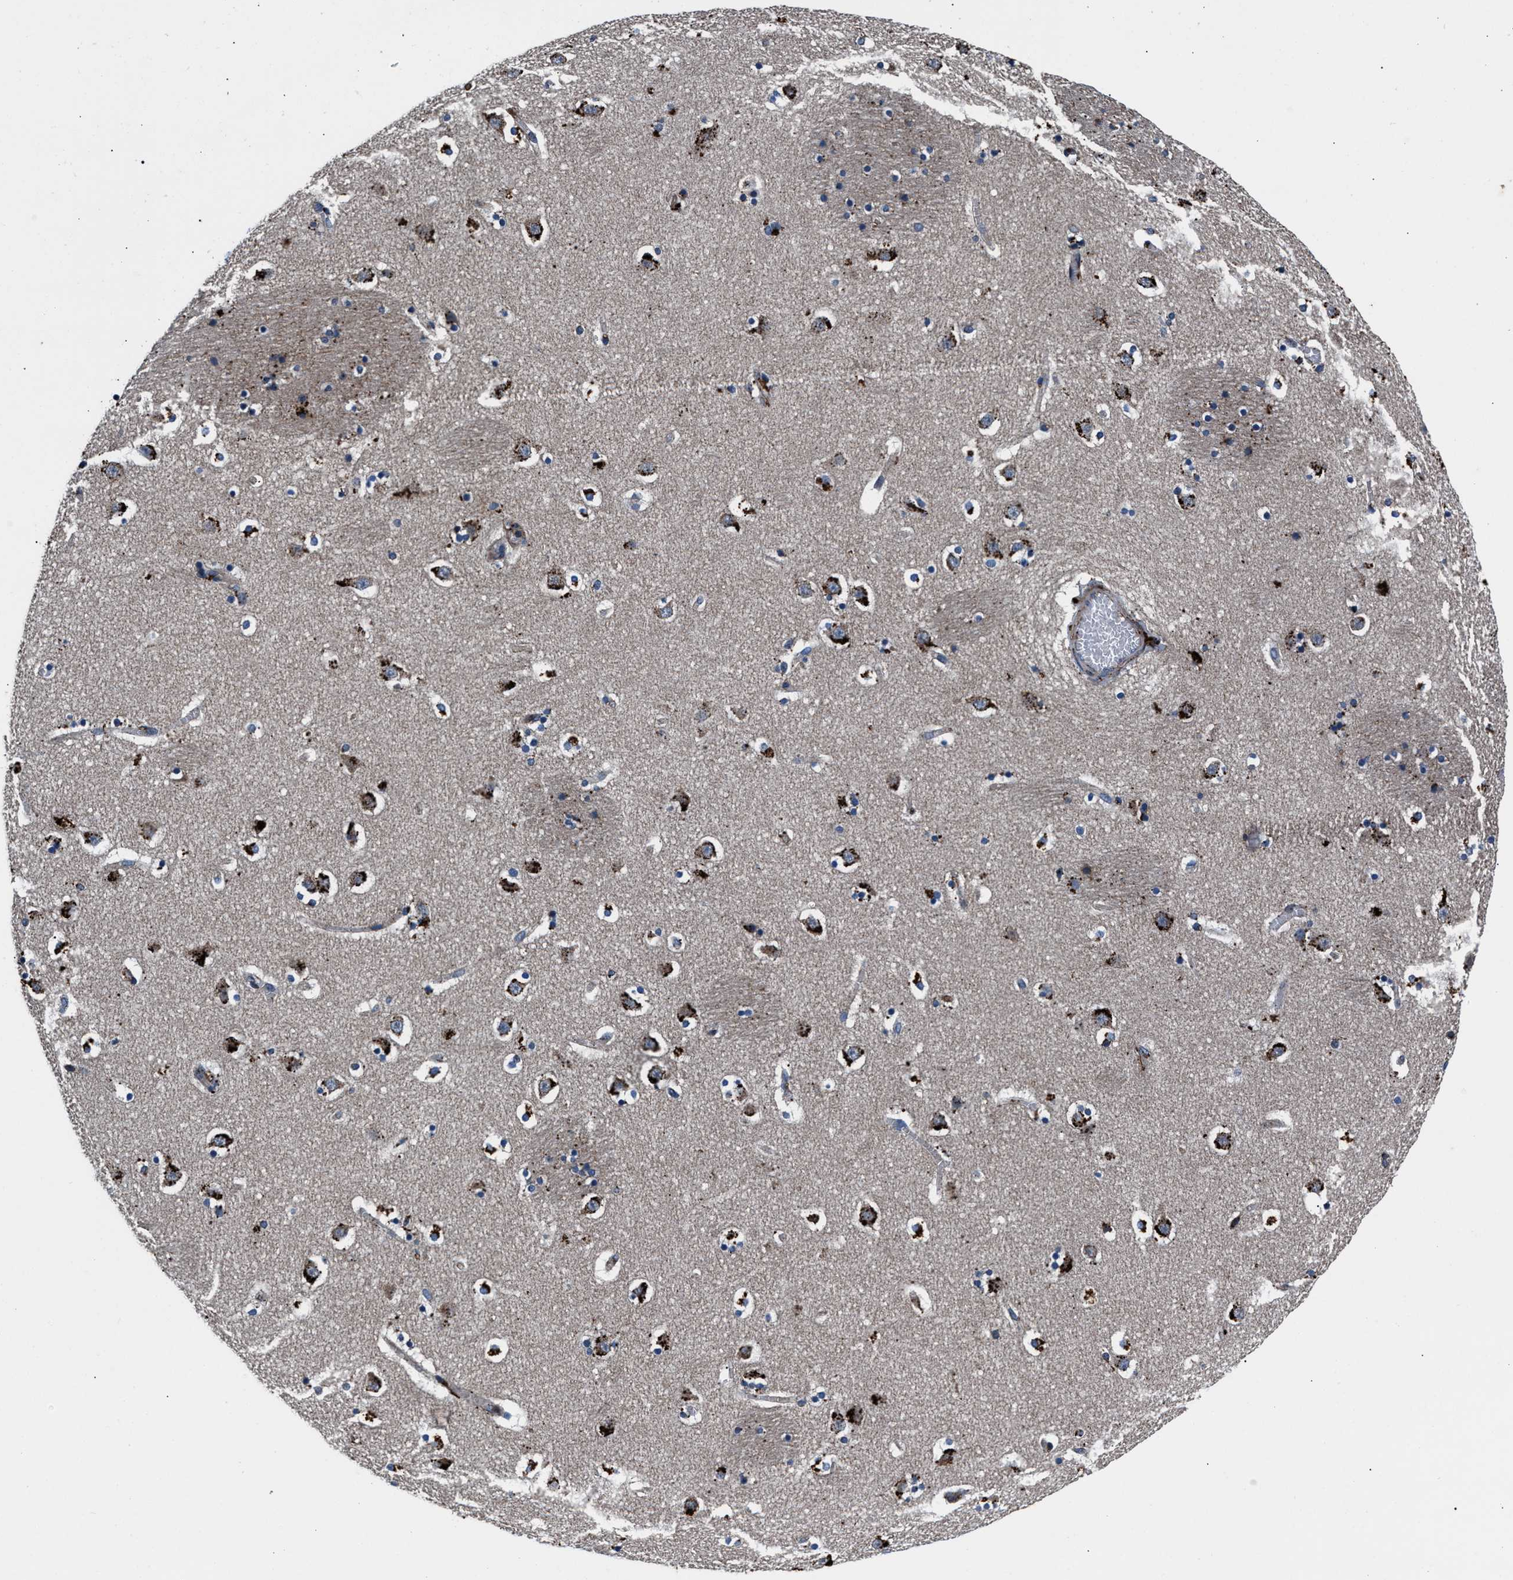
{"staining": {"intensity": "moderate", "quantity": "<25%", "location": "cytoplasmic/membranous"}, "tissue": "caudate", "cell_type": "Glial cells", "image_type": "normal", "snomed": [{"axis": "morphology", "description": "Normal tissue, NOS"}, {"axis": "topography", "description": "Lateral ventricle wall"}], "caption": "Caudate stained with a brown dye exhibits moderate cytoplasmic/membranous positive positivity in approximately <25% of glial cells.", "gene": "MFSD11", "patient": {"sex": "male", "age": 45}}